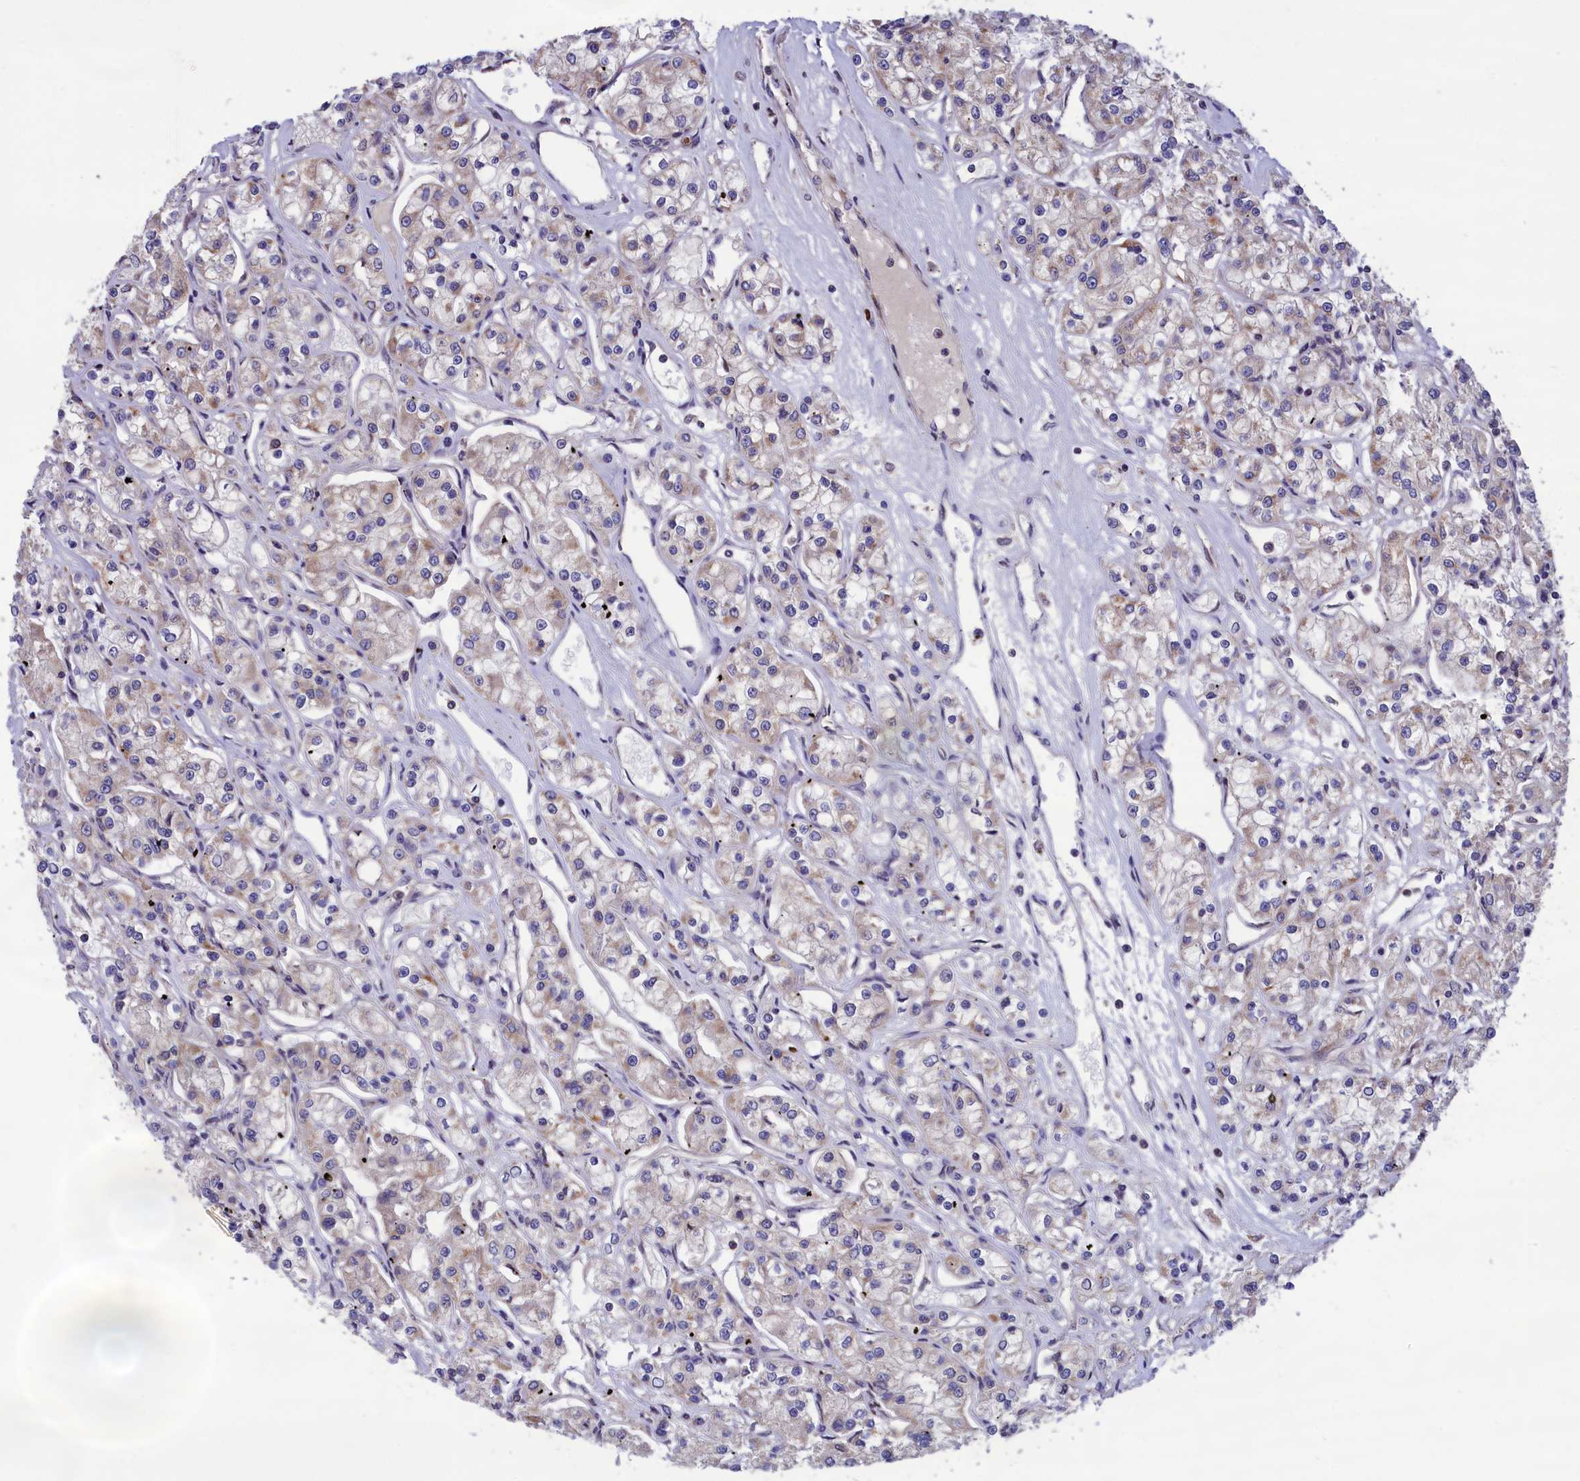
{"staining": {"intensity": "moderate", "quantity": "25%-75%", "location": "cytoplasmic/membranous"}, "tissue": "renal cancer", "cell_type": "Tumor cells", "image_type": "cancer", "snomed": [{"axis": "morphology", "description": "Adenocarcinoma, NOS"}, {"axis": "topography", "description": "Kidney"}], "caption": "Immunohistochemistry staining of renal adenocarcinoma, which exhibits medium levels of moderate cytoplasmic/membranous staining in about 25%-75% of tumor cells indicating moderate cytoplasmic/membranous protein expression. The staining was performed using DAB (brown) for protein detection and nuclei were counterstained in hematoxylin (blue).", "gene": "AMDHD2", "patient": {"sex": "female", "age": 59}}